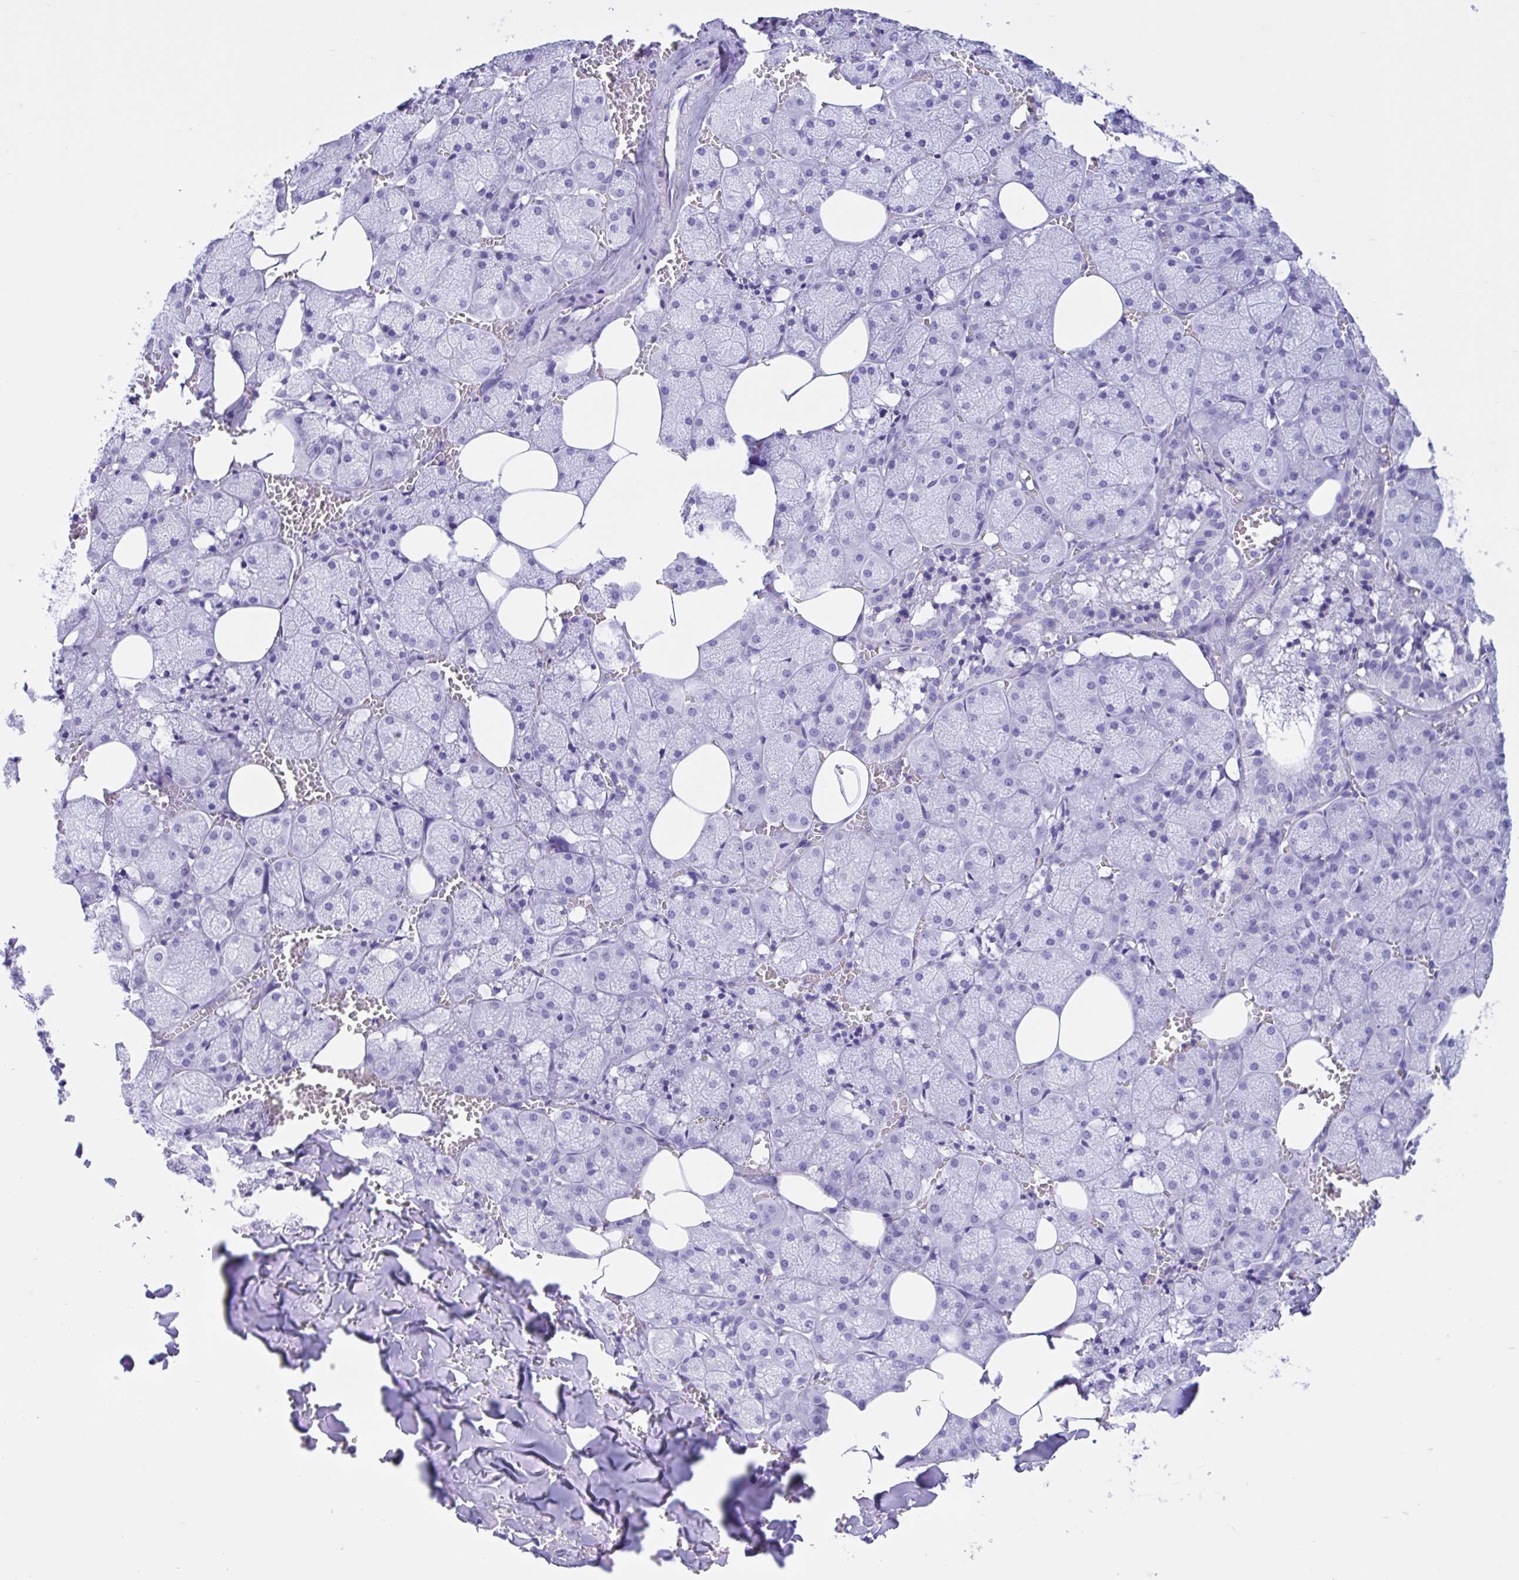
{"staining": {"intensity": "negative", "quantity": "none", "location": "none"}, "tissue": "salivary gland", "cell_type": "Glandular cells", "image_type": "normal", "snomed": [{"axis": "morphology", "description": "Normal tissue, NOS"}, {"axis": "topography", "description": "Salivary gland"}, {"axis": "topography", "description": "Peripheral nerve tissue"}], "caption": "This is an immunohistochemistry histopathology image of benign human salivary gland. There is no staining in glandular cells.", "gene": "IAPP", "patient": {"sex": "male", "age": 38}}